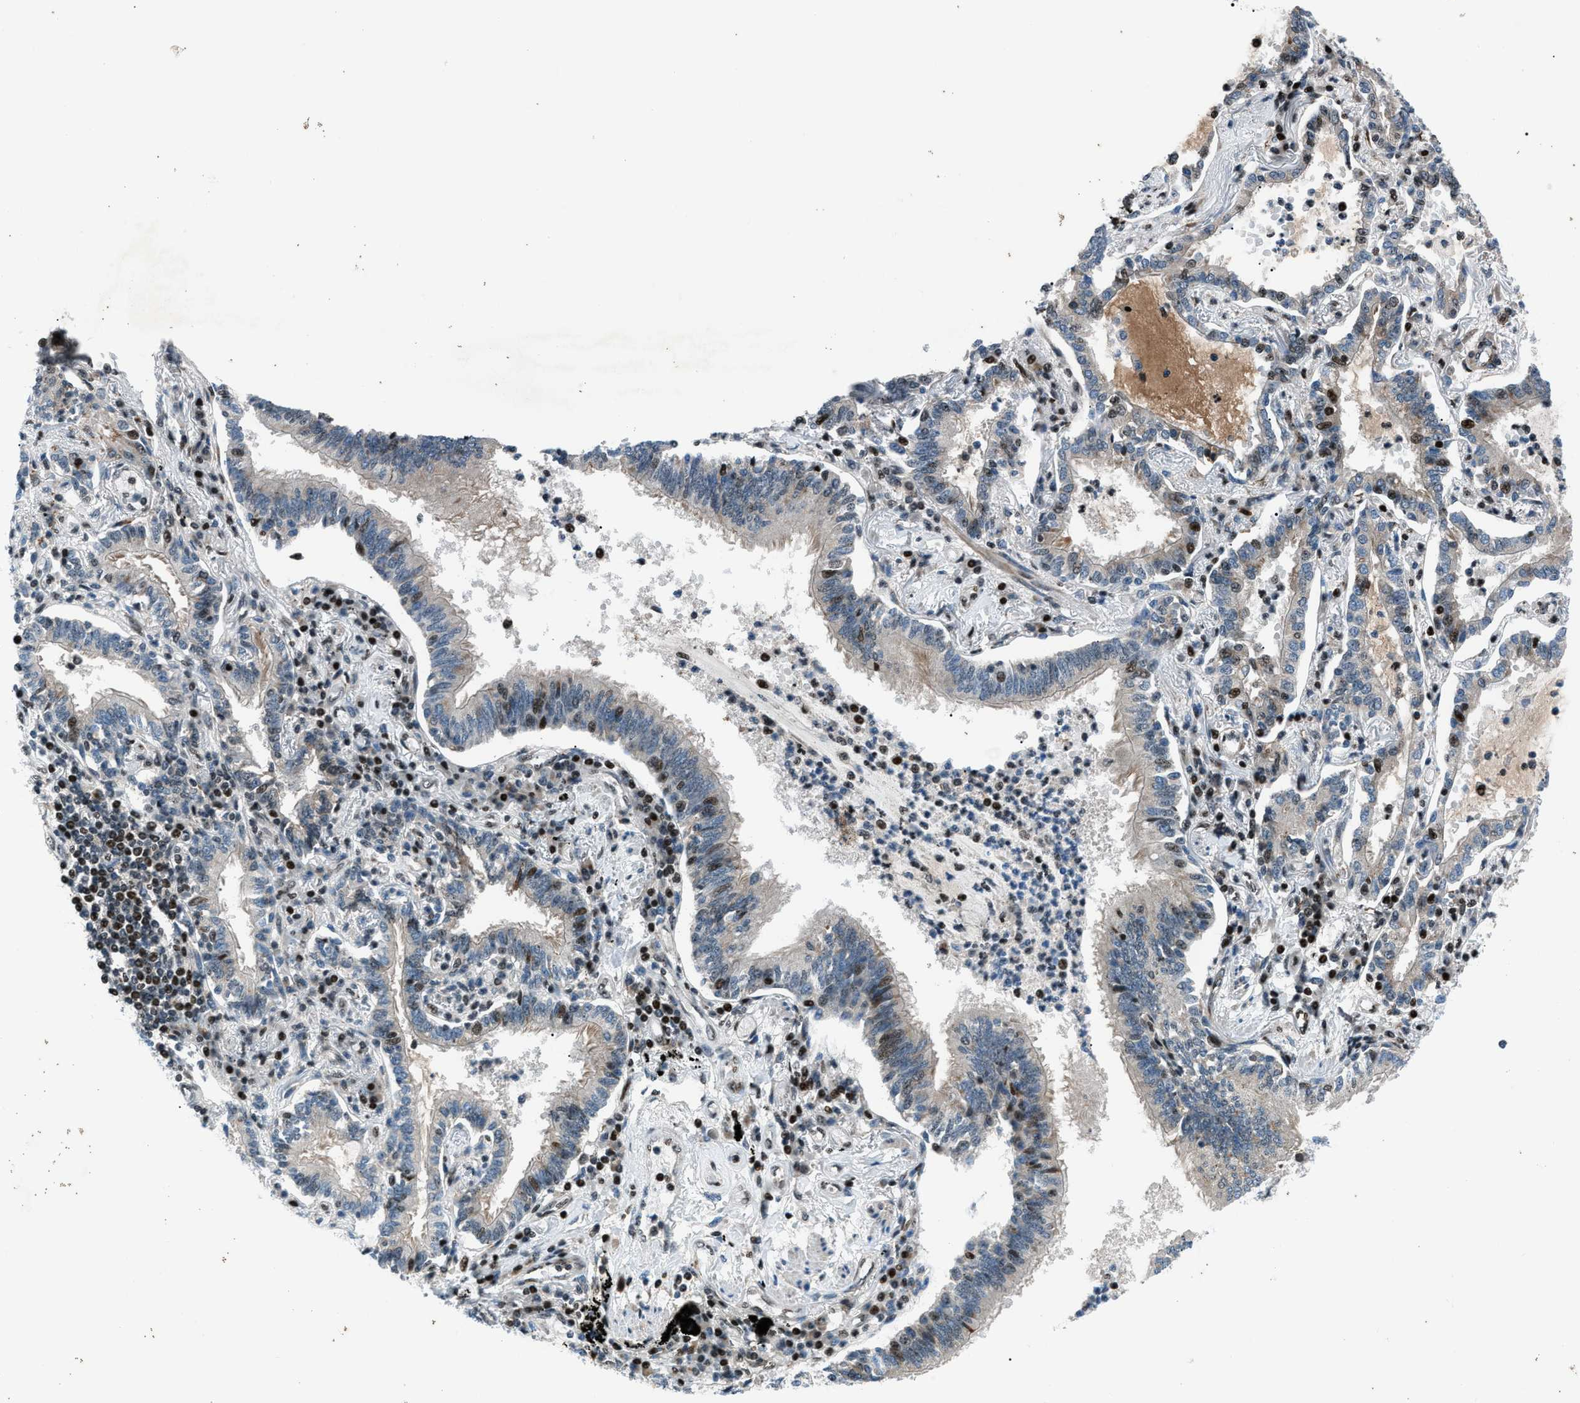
{"staining": {"intensity": "moderate", "quantity": "<25%", "location": "nuclear"}, "tissue": "lung cancer", "cell_type": "Tumor cells", "image_type": "cancer", "snomed": [{"axis": "morphology", "description": "Normal tissue, NOS"}, {"axis": "morphology", "description": "Adenocarcinoma, NOS"}, {"axis": "topography", "description": "Bronchus"}, {"axis": "topography", "description": "Lung"}], "caption": "Human lung cancer stained for a protein (brown) reveals moderate nuclear positive staining in about <25% of tumor cells.", "gene": "PRKX", "patient": {"sex": "female", "age": 70}}